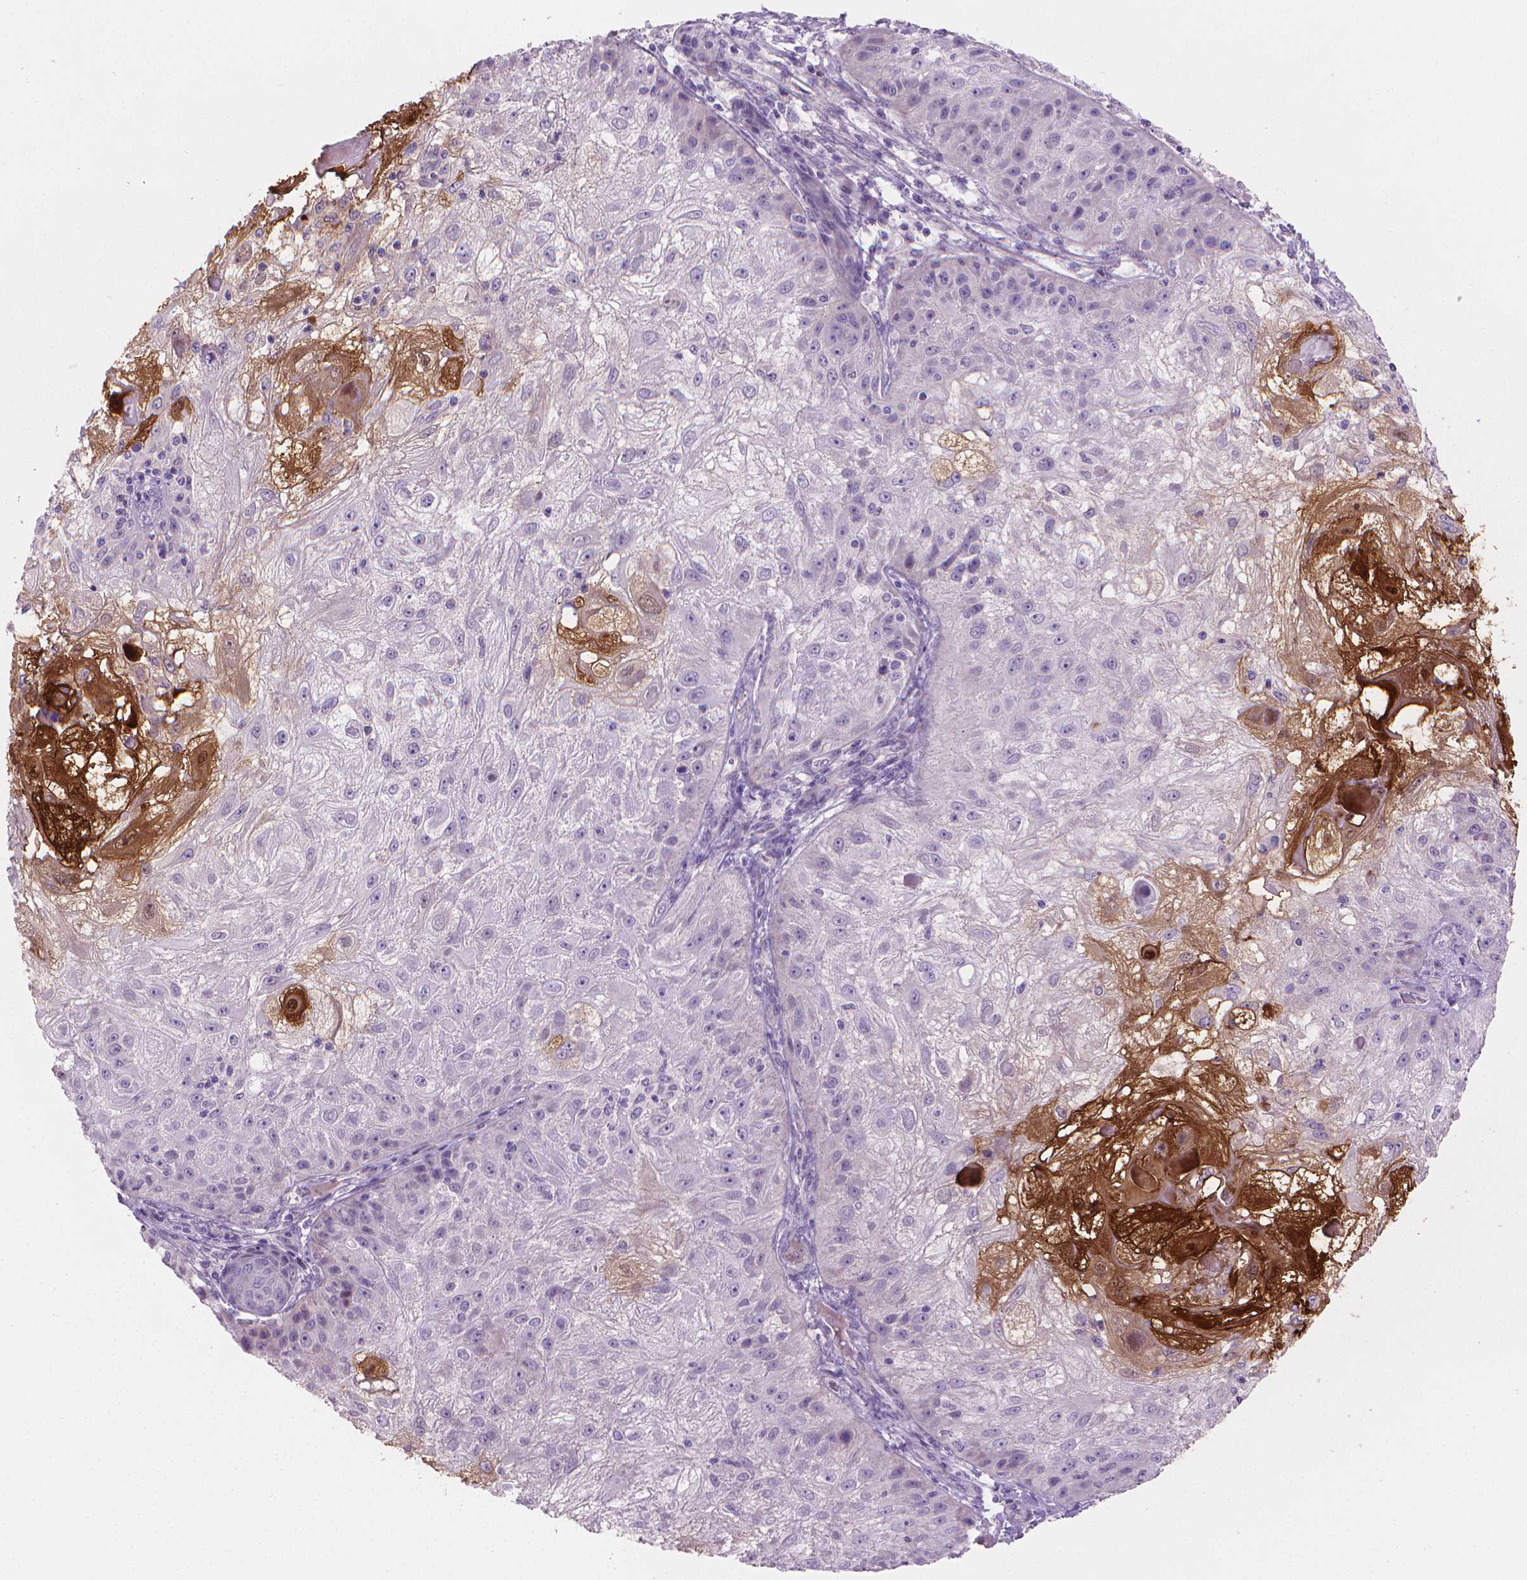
{"staining": {"intensity": "negative", "quantity": "none", "location": "none"}, "tissue": "skin cancer", "cell_type": "Tumor cells", "image_type": "cancer", "snomed": [{"axis": "morphology", "description": "Normal tissue, NOS"}, {"axis": "morphology", "description": "Squamous cell carcinoma, NOS"}, {"axis": "topography", "description": "Skin"}], "caption": "Human skin squamous cell carcinoma stained for a protein using IHC reveals no staining in tumor cells.", "gene": "GSDMA", "patient": {"sex": "female", "age": 83}}